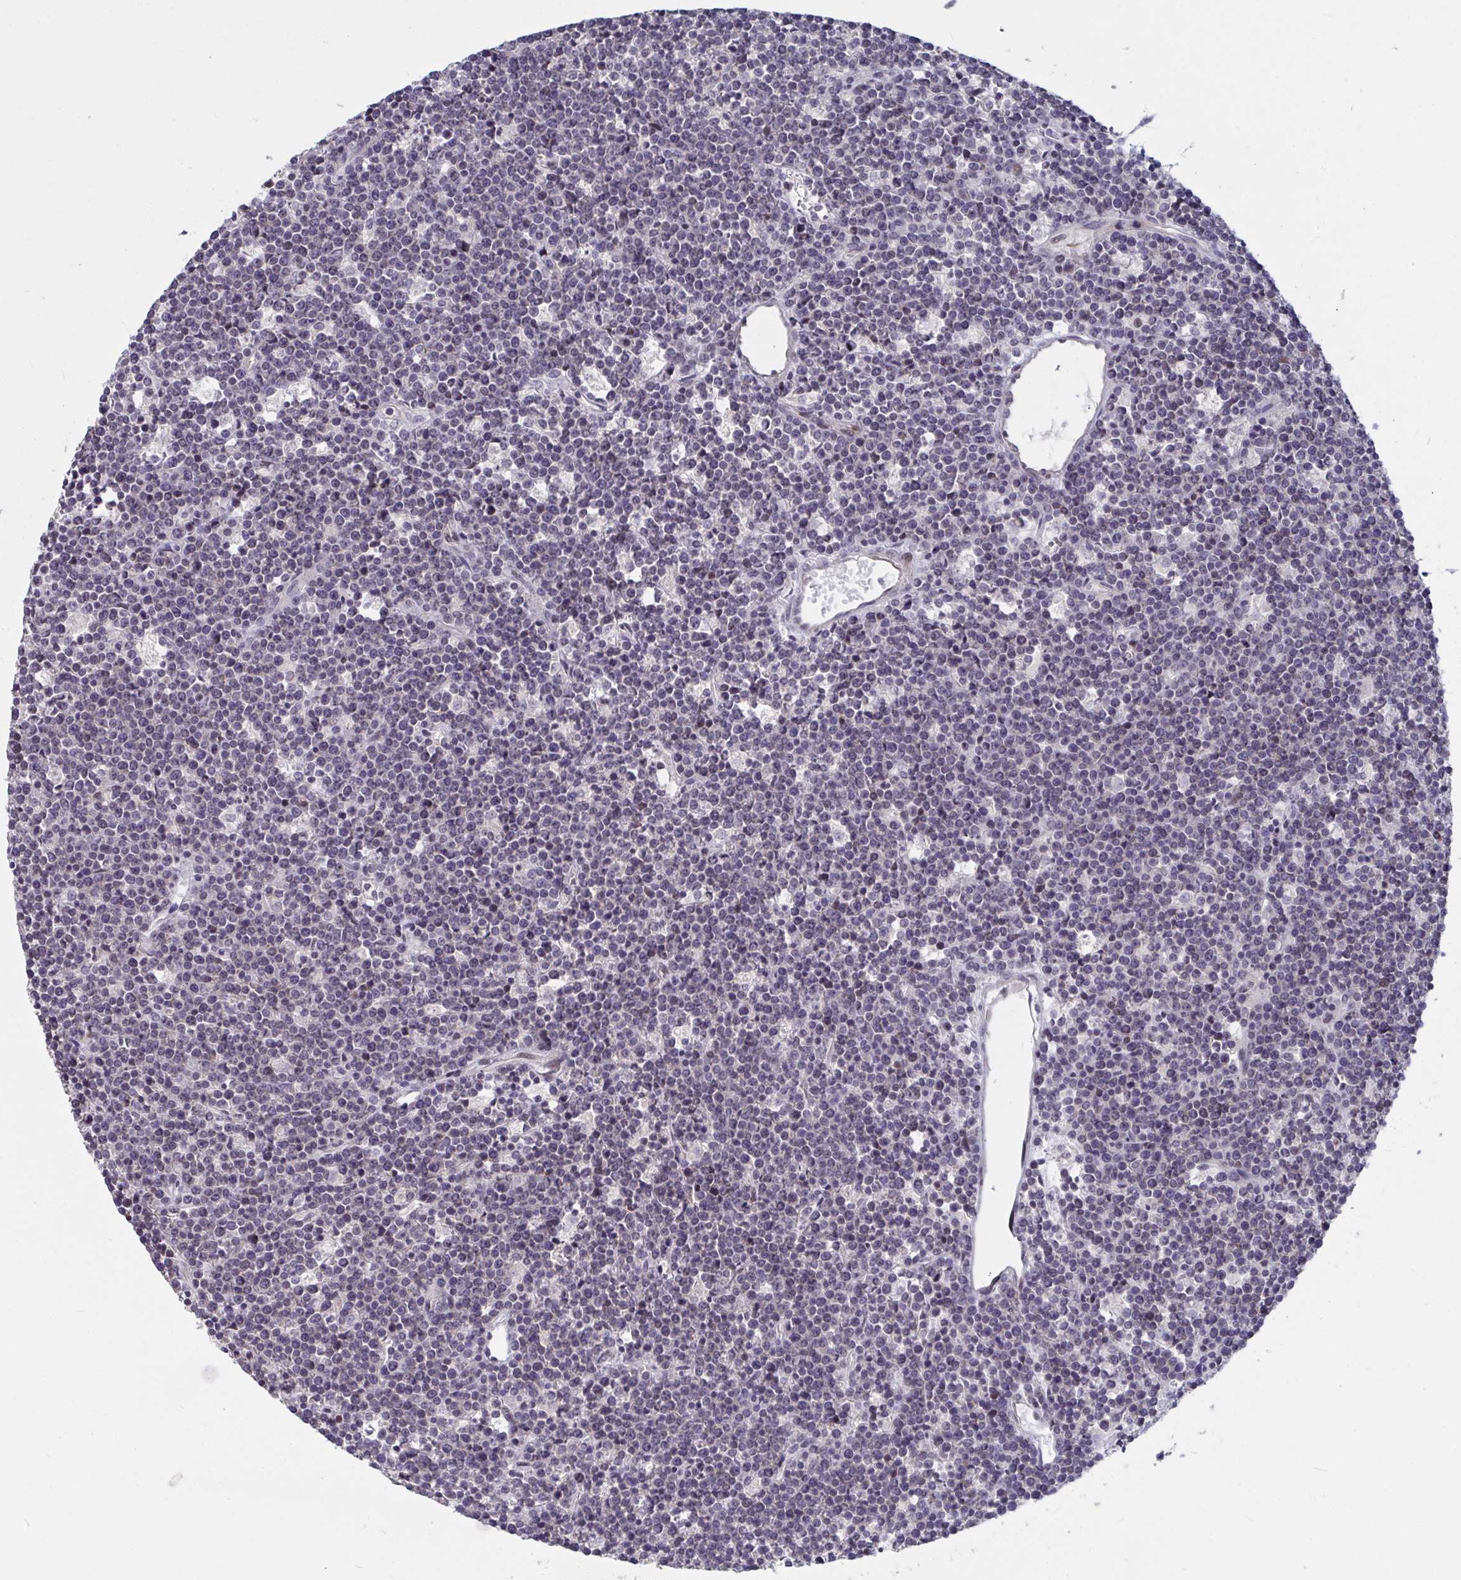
{"staining": {"intensity": "weak", "quantity": "<25%", "location": "cytoplasmic/membranous"}, "tissue": "lymphoma", "cell_type": "Tumor cells", "image_type": "cancer", "snomed": [{"axis": "morphology", "description": "Malignant lymphoma, non-Hodgkin's type, High grade"}, {"axis": "topography", "description": "Ovary"}], "caption": "This photomicrograph is of lymphoma stained with immunohistochemistry (IHC) to label a protein in brown with the nuclei are counter-stained blue. There is no expression in tumor cells.", "gene": "FAM156B", "patient": {"sex": "female", "age": 56}}